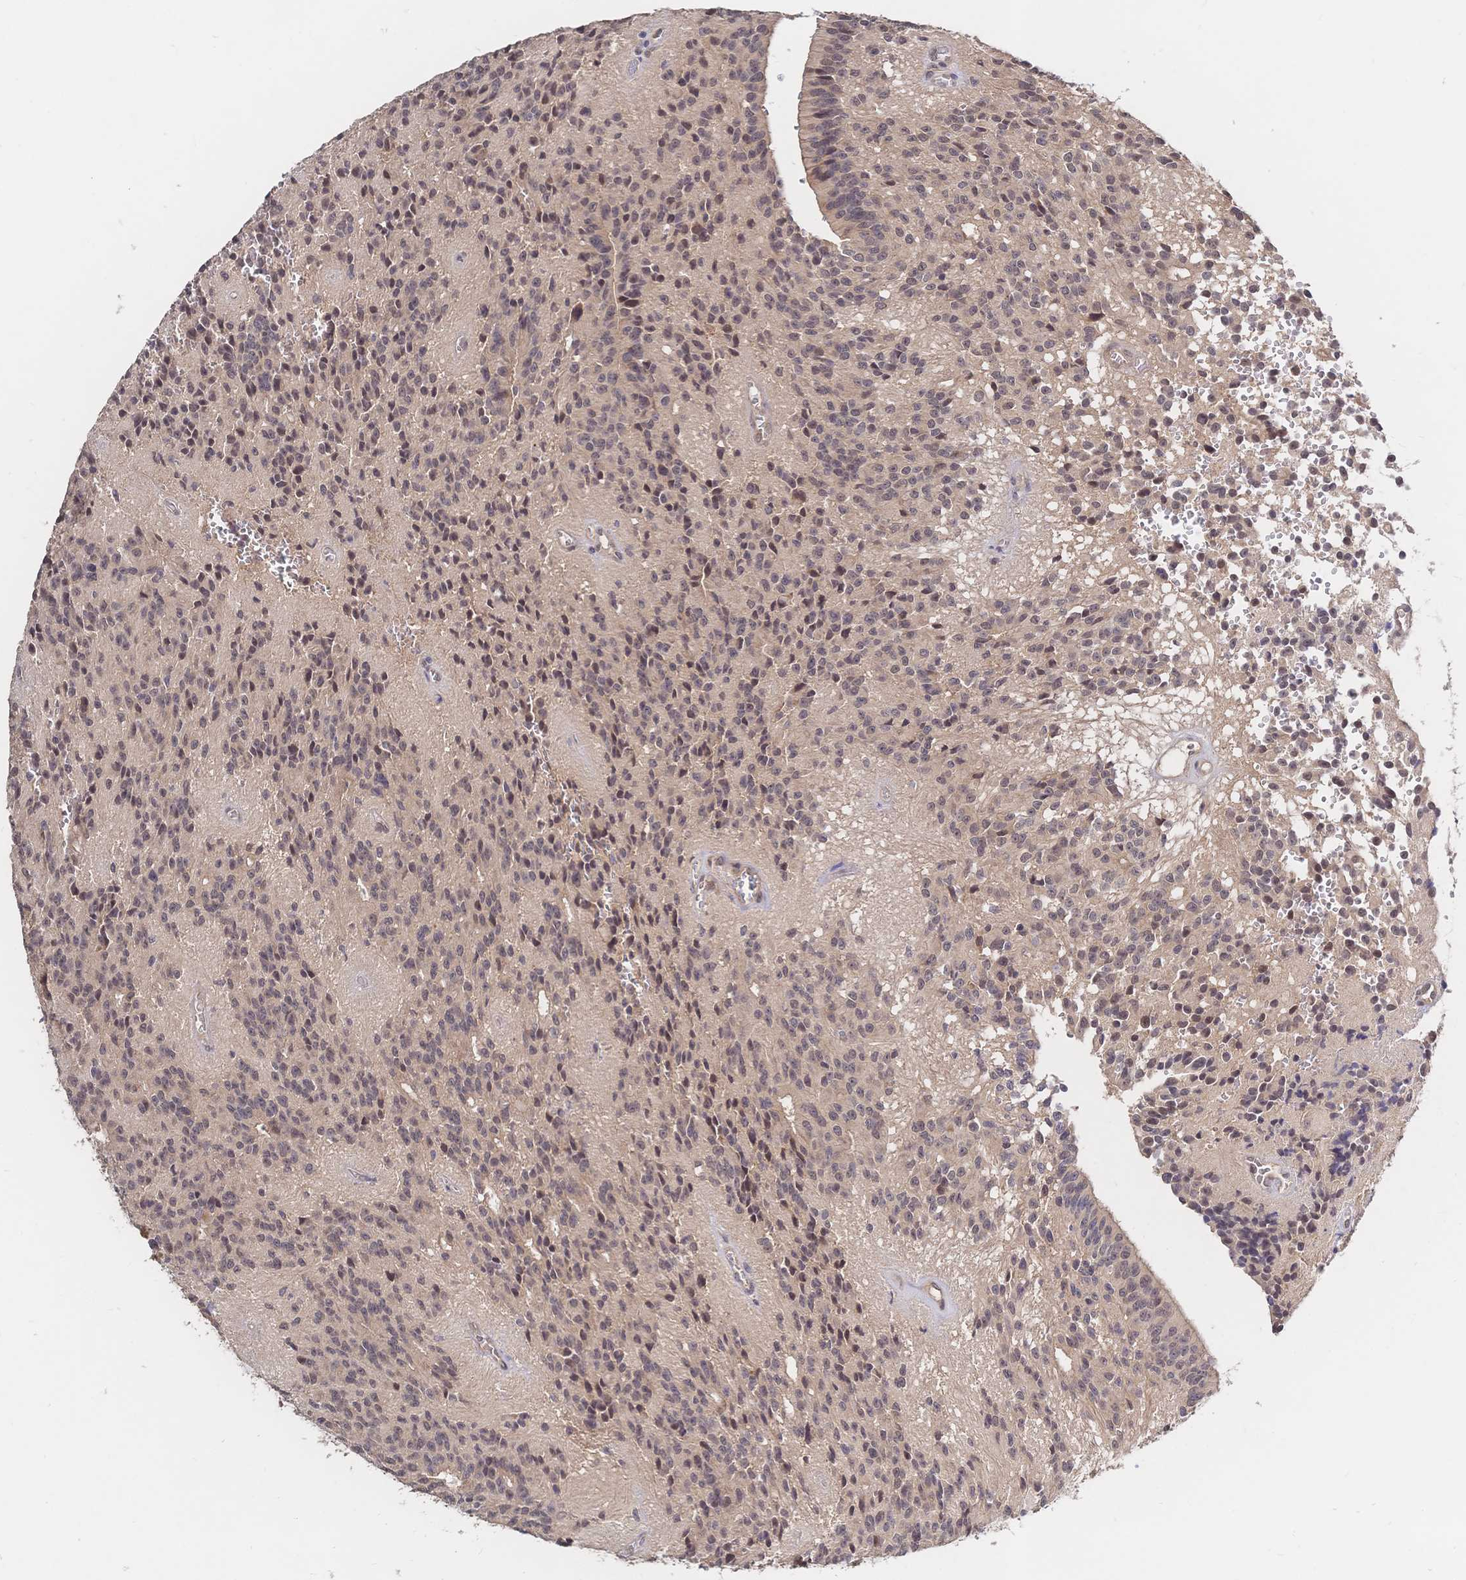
{"staining": {"intensity": "weak", "quantity": ">75%", "location": "nuclear"}, "tissue": "glioma", "cell_type": "Tumor cells", "image_type": "cancer", "snomed": [{"axis": "morphology", "description": "Glioma, malignant, Low grade"}, {"axis": "topography", "description": "Brain"}], "caption": "Brown immunohistochemical staining in low-grade glioma (malignant) displays weak nuclear expression in approximately >75% of tumor cells.", "gene": "LMO4", "patient": {"sex": "male", "age": 31}}